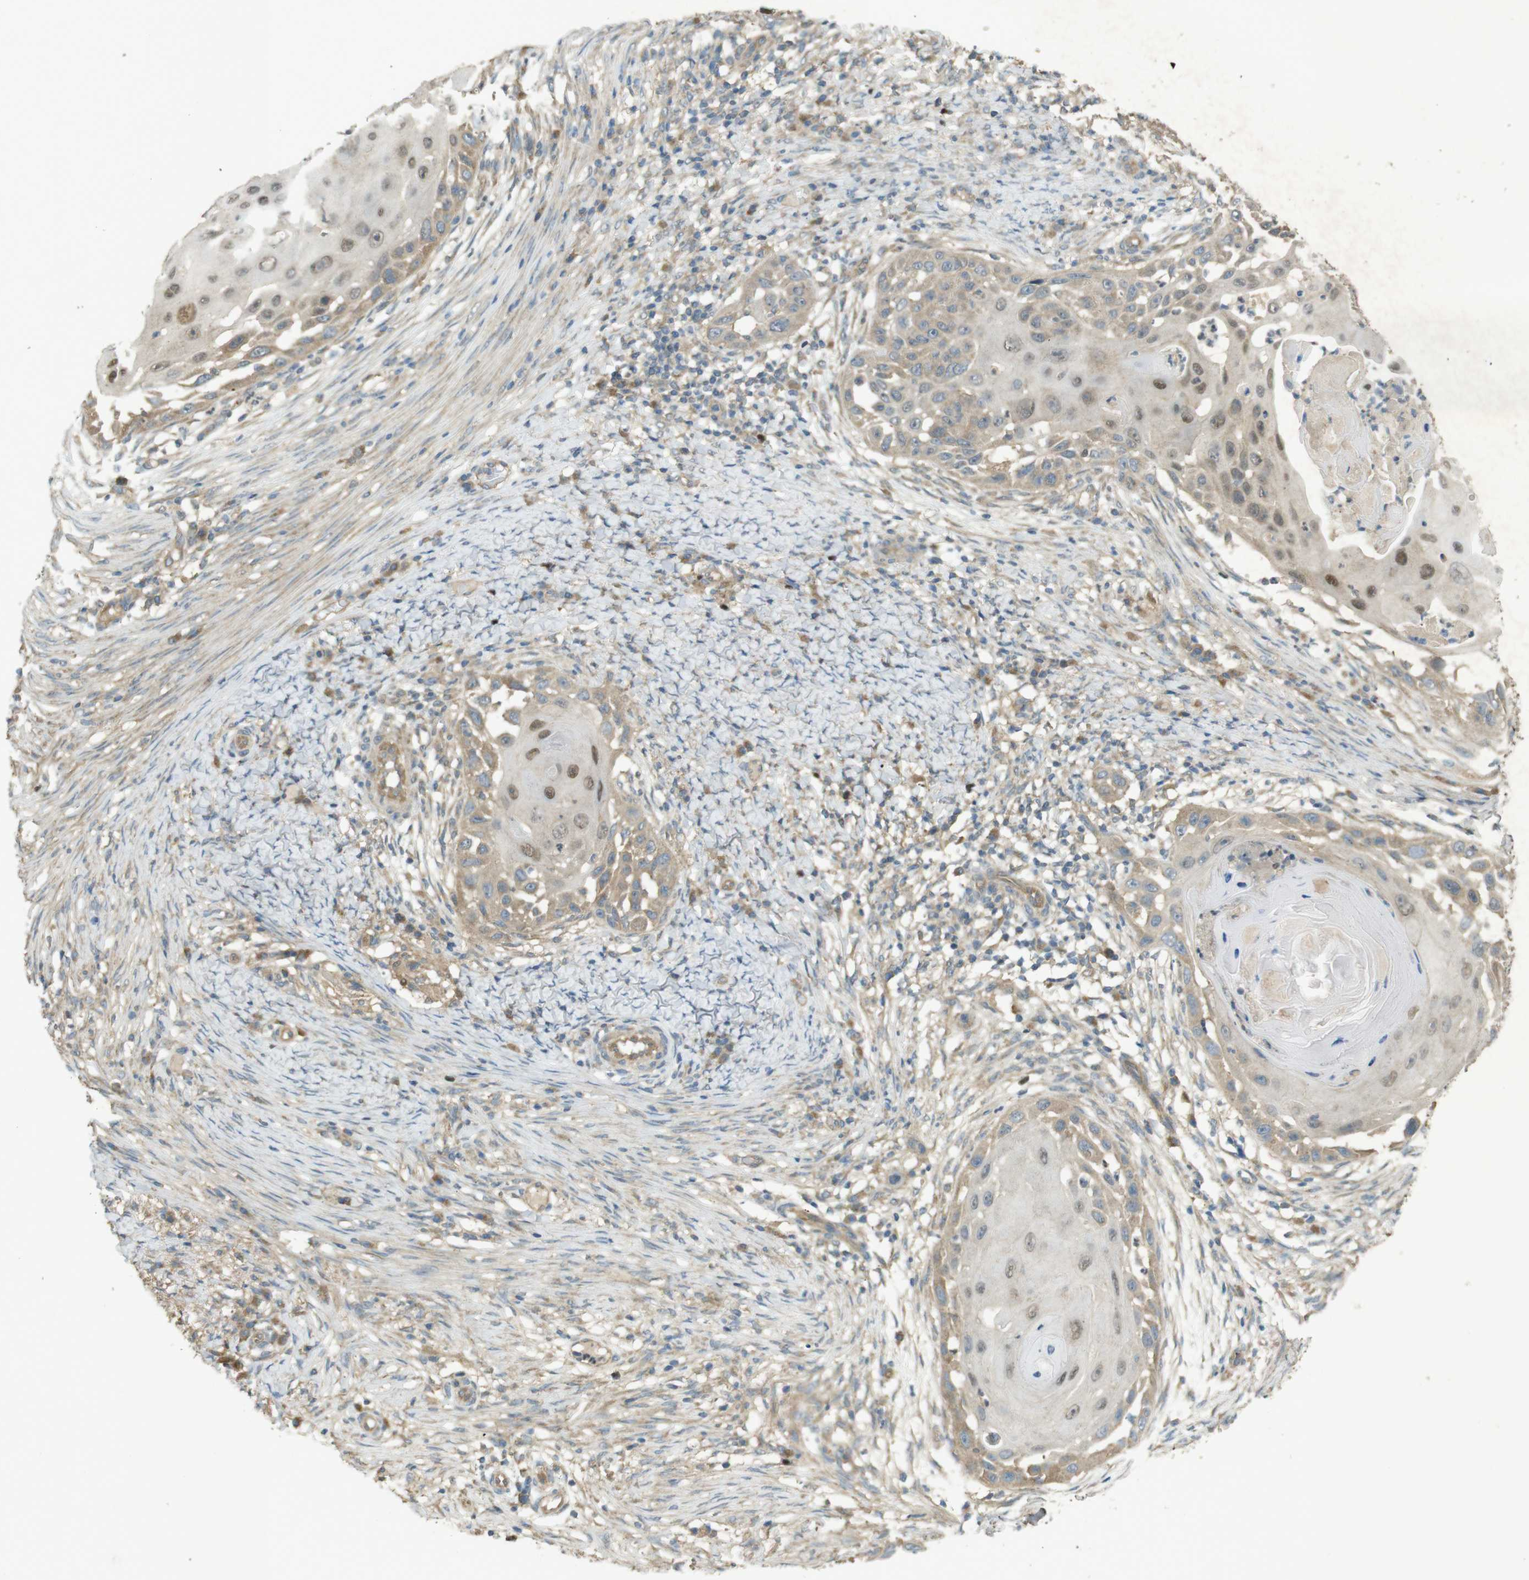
{"staining": {"intensity": "moderate", "quantity": "<25%", "location": "cytoplasmic/membranous,nuclear"}, "tissue": "skin cancer", "cell_type": "Tumor cells", "image_type": "cancer", "snomed": [{"axis": "morphology", "description": "Squamous cell carcinoma, NOS"}, {"axis": "topography", "description": "Skin"}], "caption": "Immunohistochemical staining of squamous cell carcinoma (skin) demonstrates moderate cytoplasmic/membranous and nuclear protein staining in about <25% of tumor cells.", "gene": "ZDHHC20", "patient": {"sex": "female", "age": 44}}